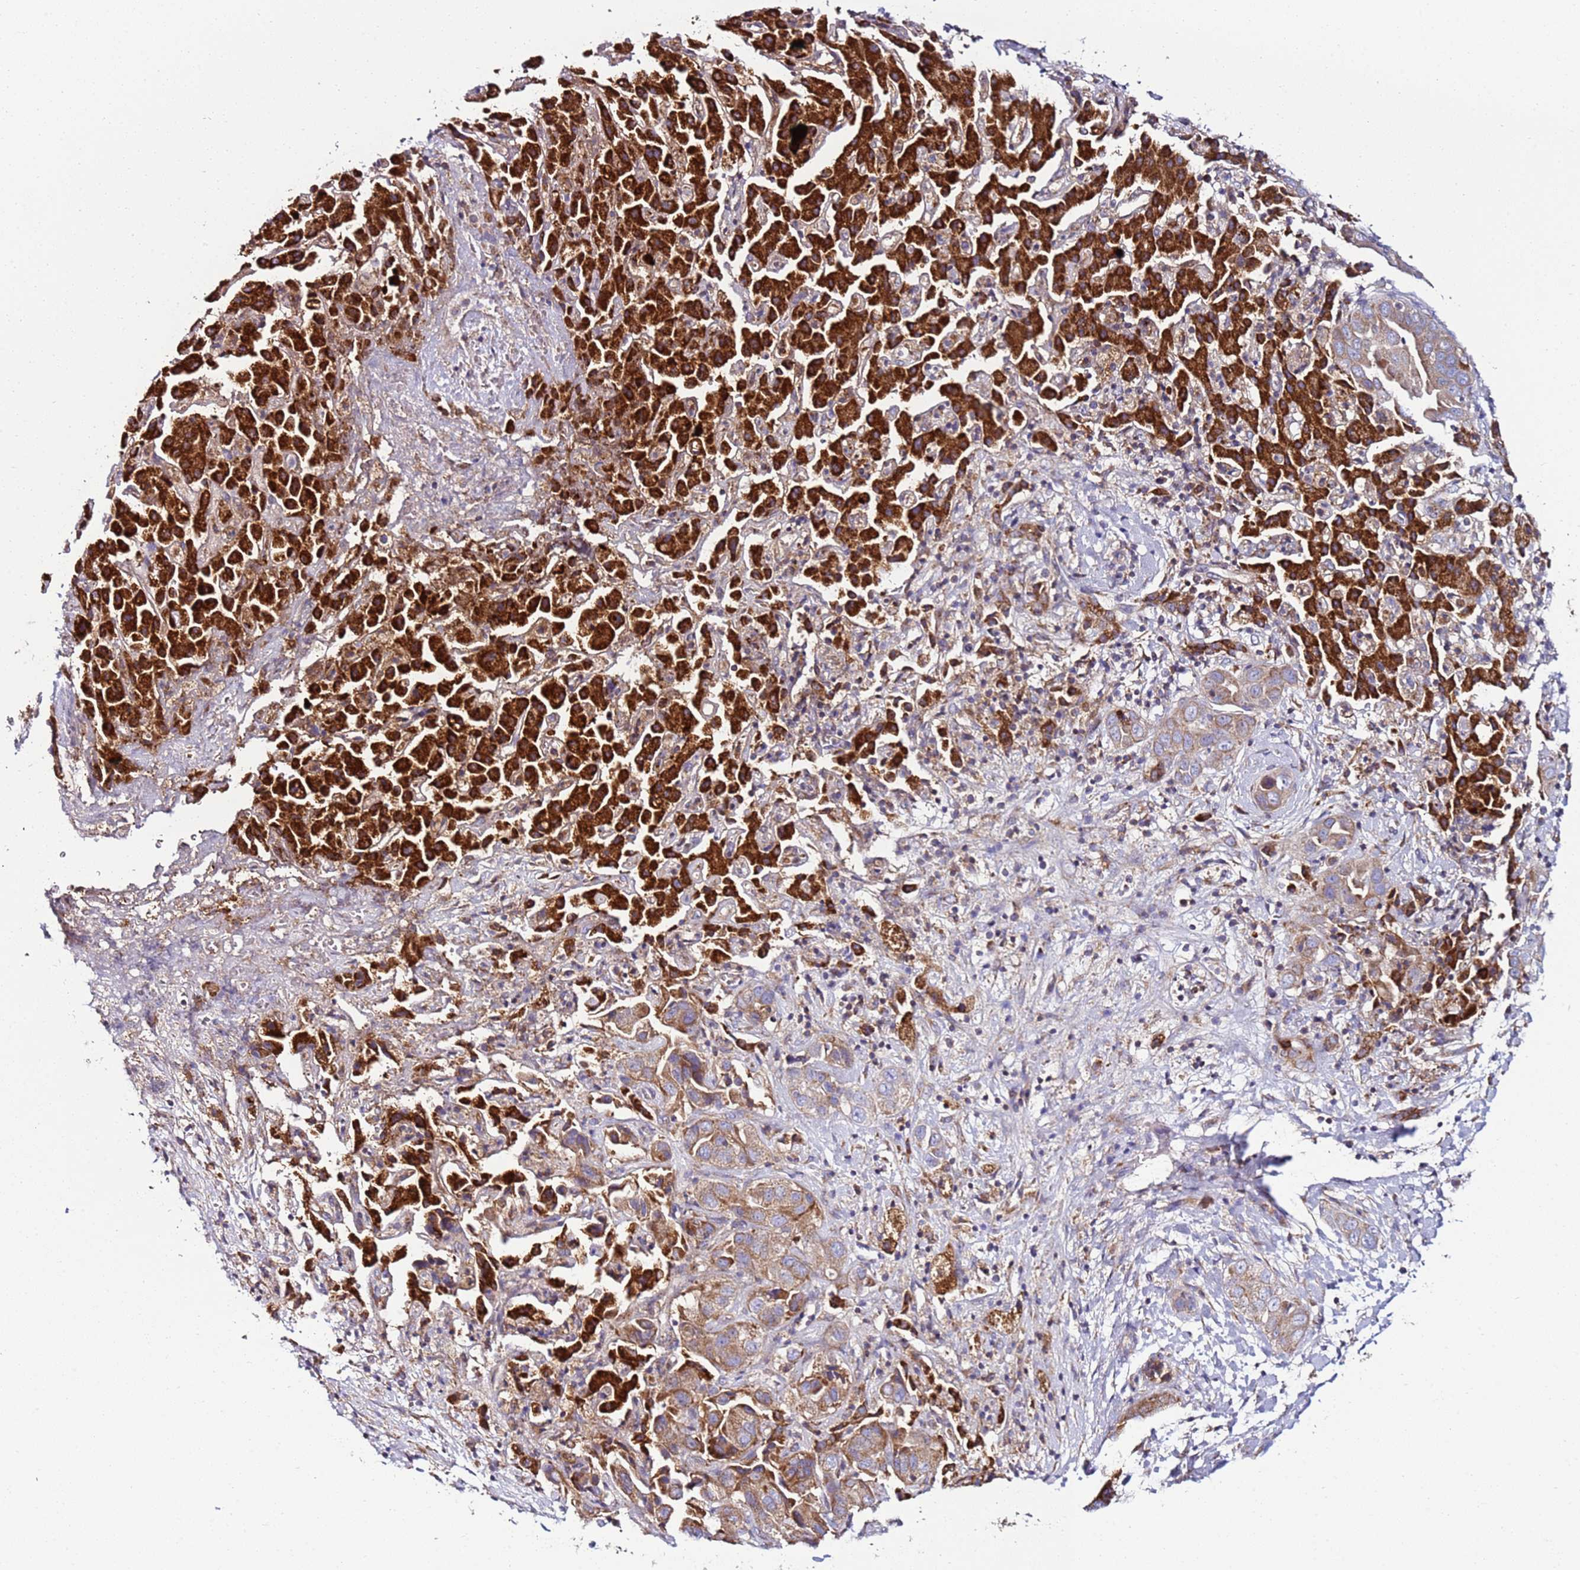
{"staining": {"intensity": "moderate", "quantity": ">75%", "location": "cytoplasmic/membranous"}, "tissue": "liver cancer", "cell_type": "Tumor cells", "image_type": "cancer", "snomed": [{"axis": "morphology", "description": "Cholangiocarcinoma"}, {"axis": "topography", "description": "Liver"}], "caption": "Protein staining of liver cholangiocarcinoma tissue demonstrates moderate cytoplasmic/membranous positivity in approximately >75% of tumor cells. Nuclei are stained in blue.", "gene": "C19orf12", "patient": {"sex": "female", "age": 52}}